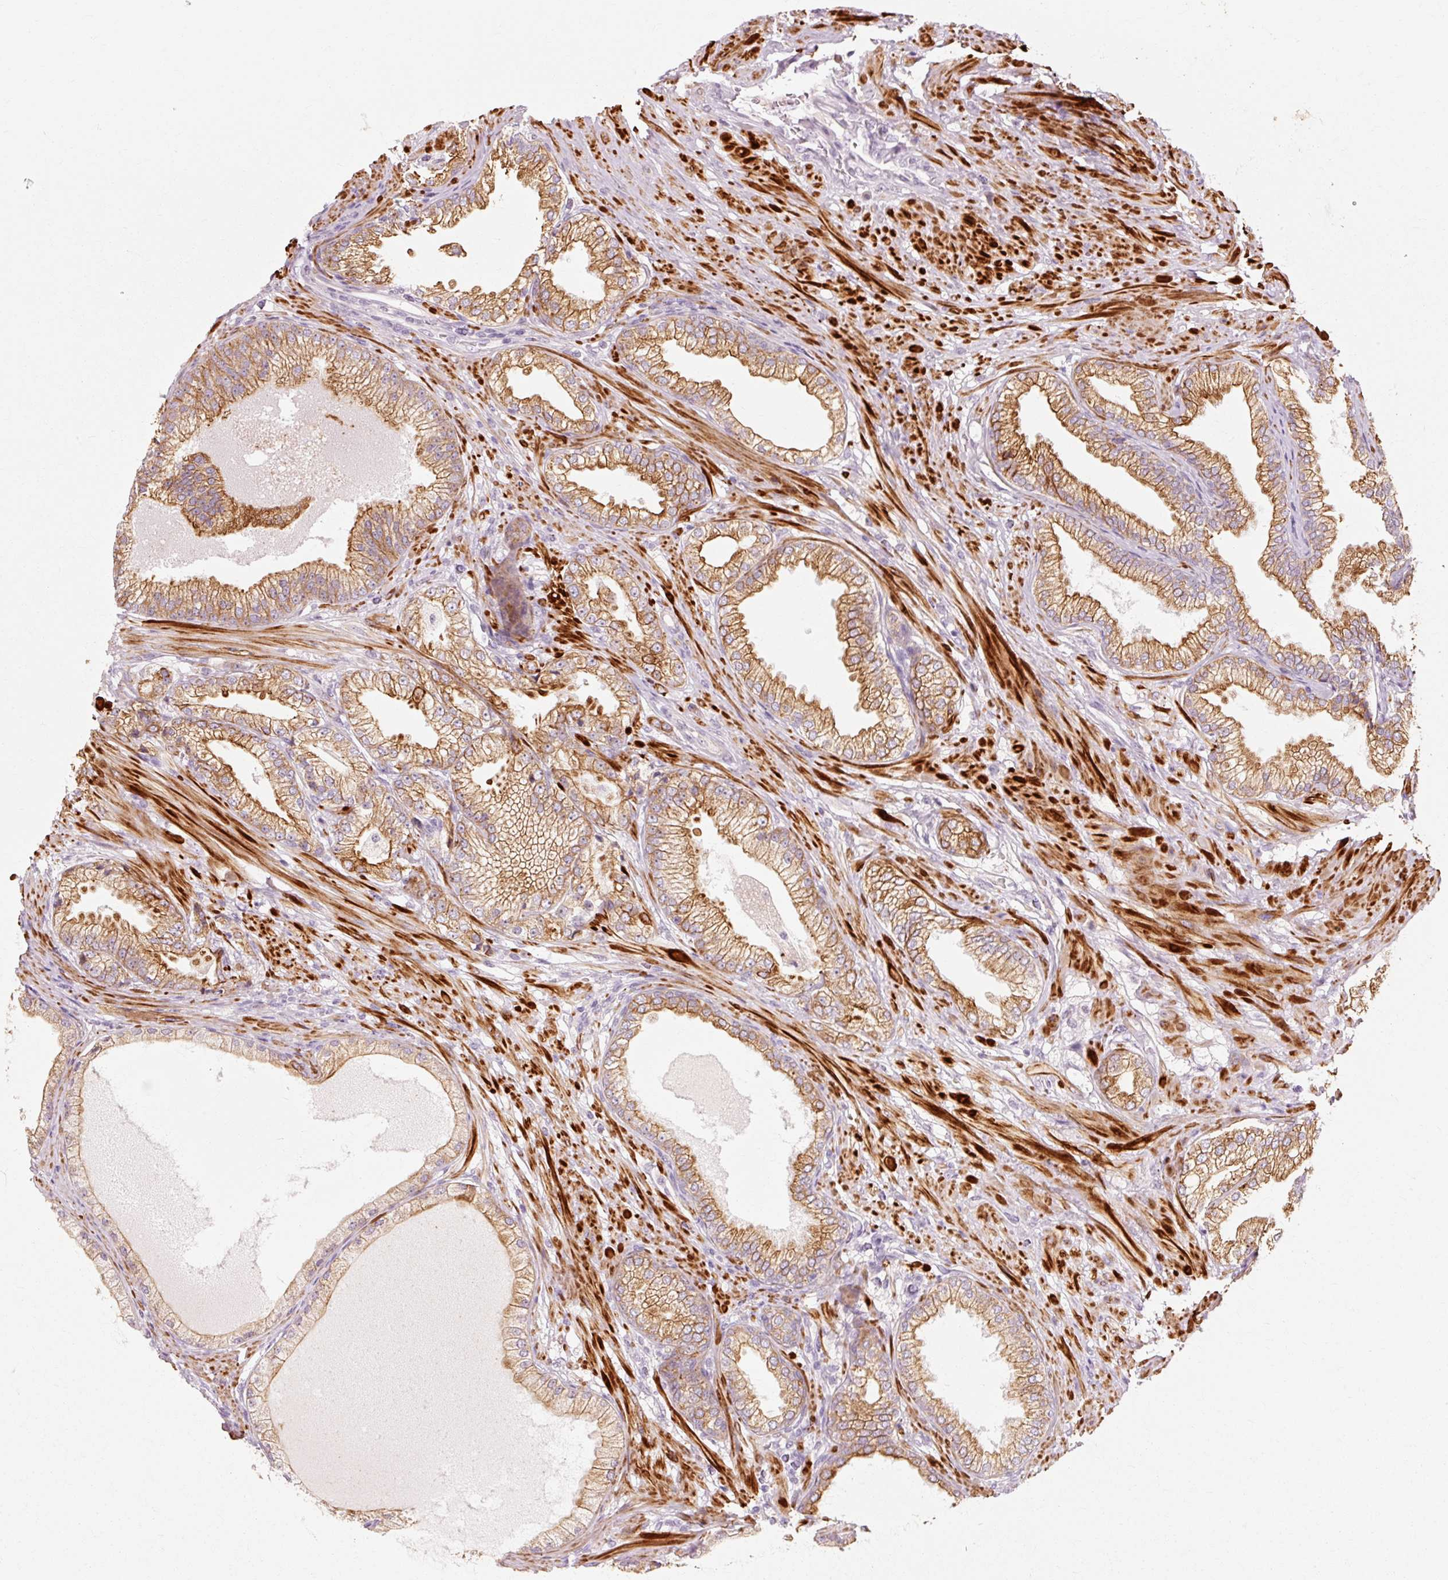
{"staining": {"intensity": "moderate", "quantity": ">75%", "location": "cytoplasmic/membranous"}, "tissue": "prostate cancer", "cell_type": "Tumor cells", "image_type": "cancer", "snomed": [{"axis": "morphology", "description": "Adenocarcinoma, High grade"}, {"axis": "topography", "description": "Prostate"}], "caption": "High-power microscopy captured an immunohistochemistry micrograph of high-grade adenocarcinoma (prostate), revealing moderate cytoplasmic/membranous positivity in about >75% of tumor cells.", "gene": "TRIM73", "patient": {"sex": "male", "age": 71}}